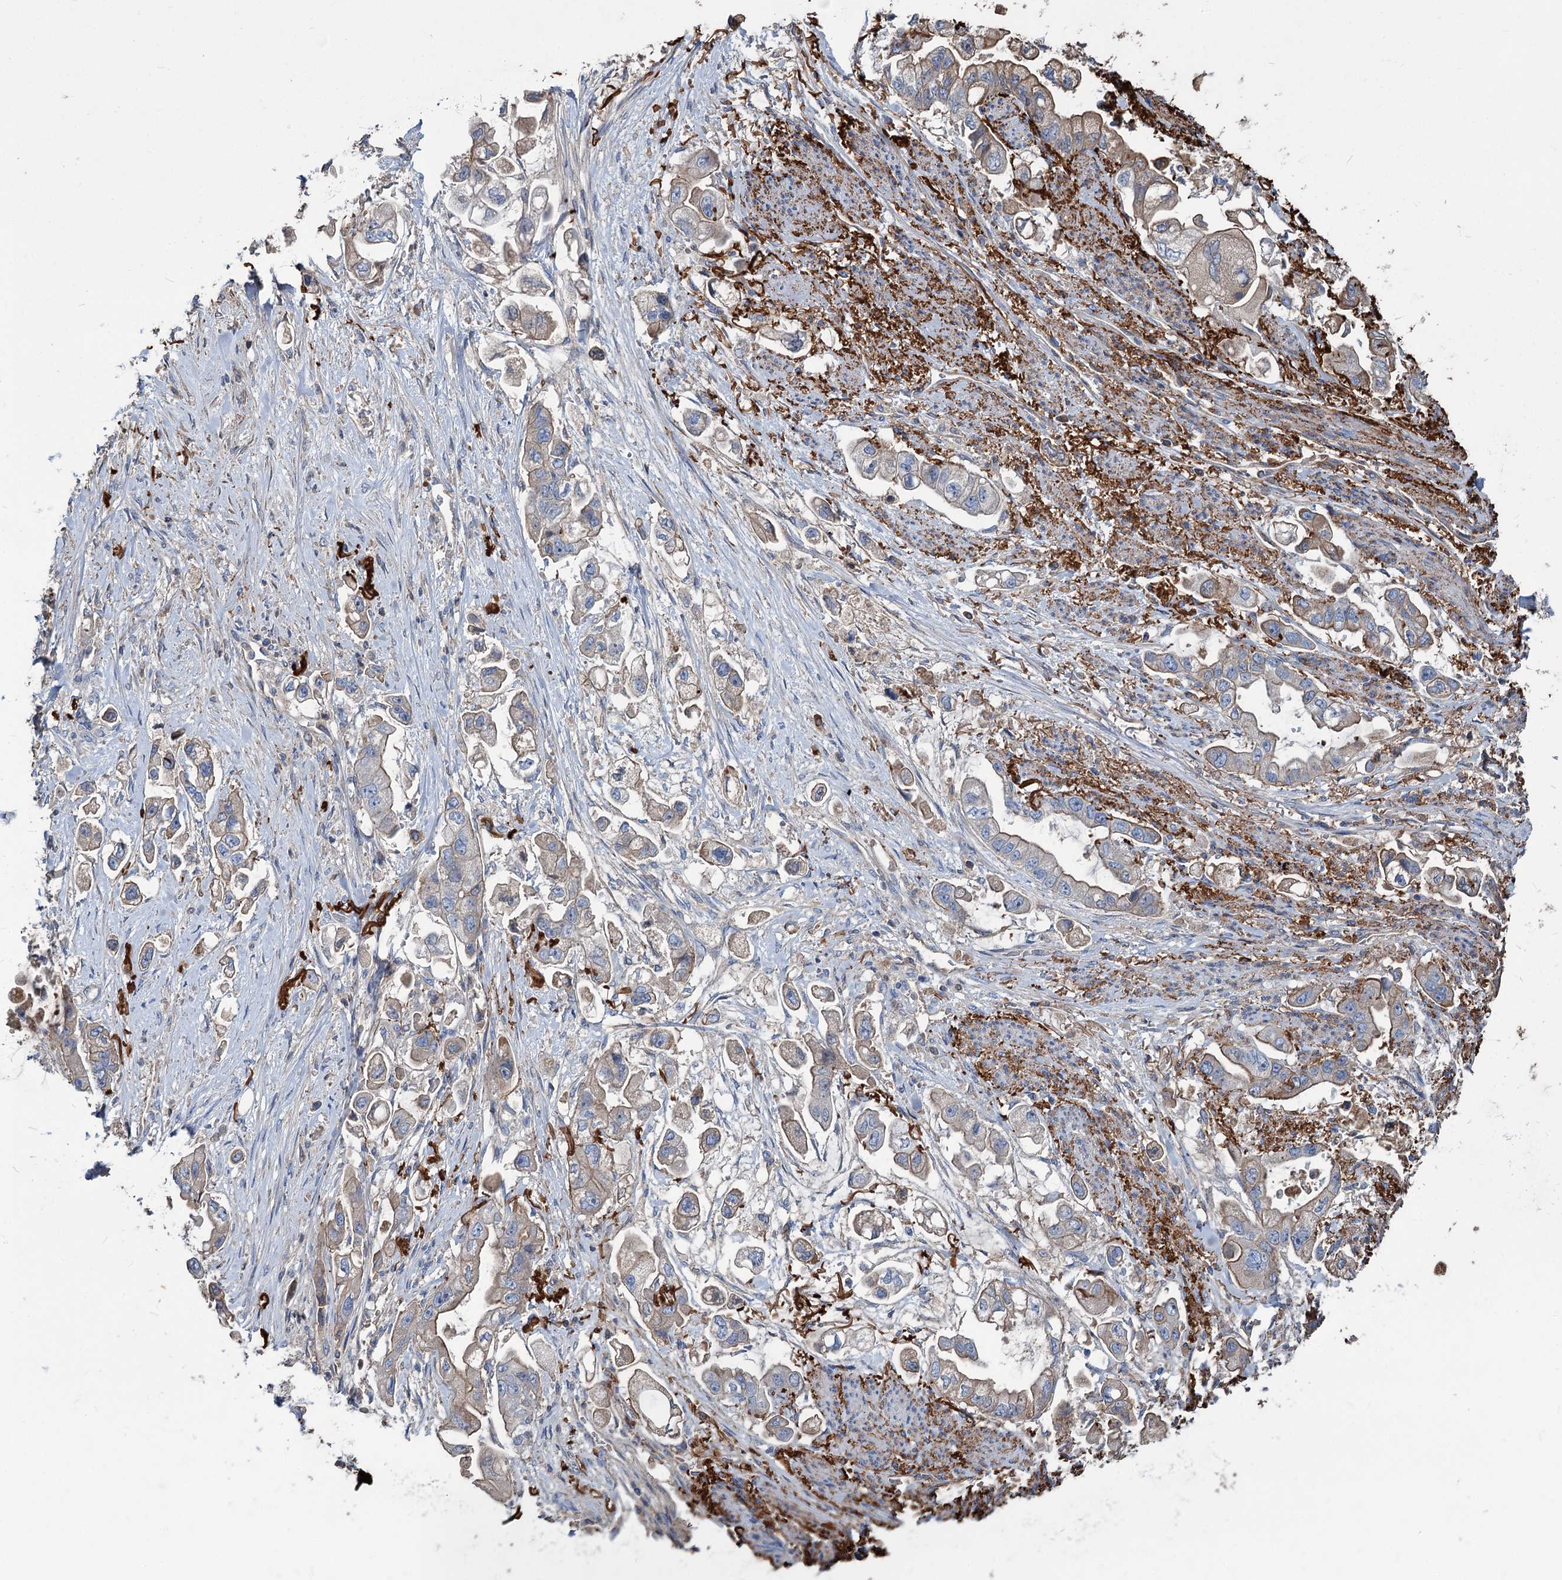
{"staining": {"intensity": "weak", "quantity": "25%-75%", "location": "cytoplasmic/membranous"}, "tissue": "stomach cancer", "cell_type": "Tumor cells", "image_type": "cancer", "snomed": [{"axis": "morphology", "description": "Adenocarcinoma, NOS"}, {"axis": "topography", "description": "Stomach"}], "caption": "Adenocarcinoma (stomach) stained with IHC exhibits weak cytoplasmic/membranous expression in about 25%-75% of tumor cells.", "gene": "URAD", "patient": {"sex": "male", "age": 62}}